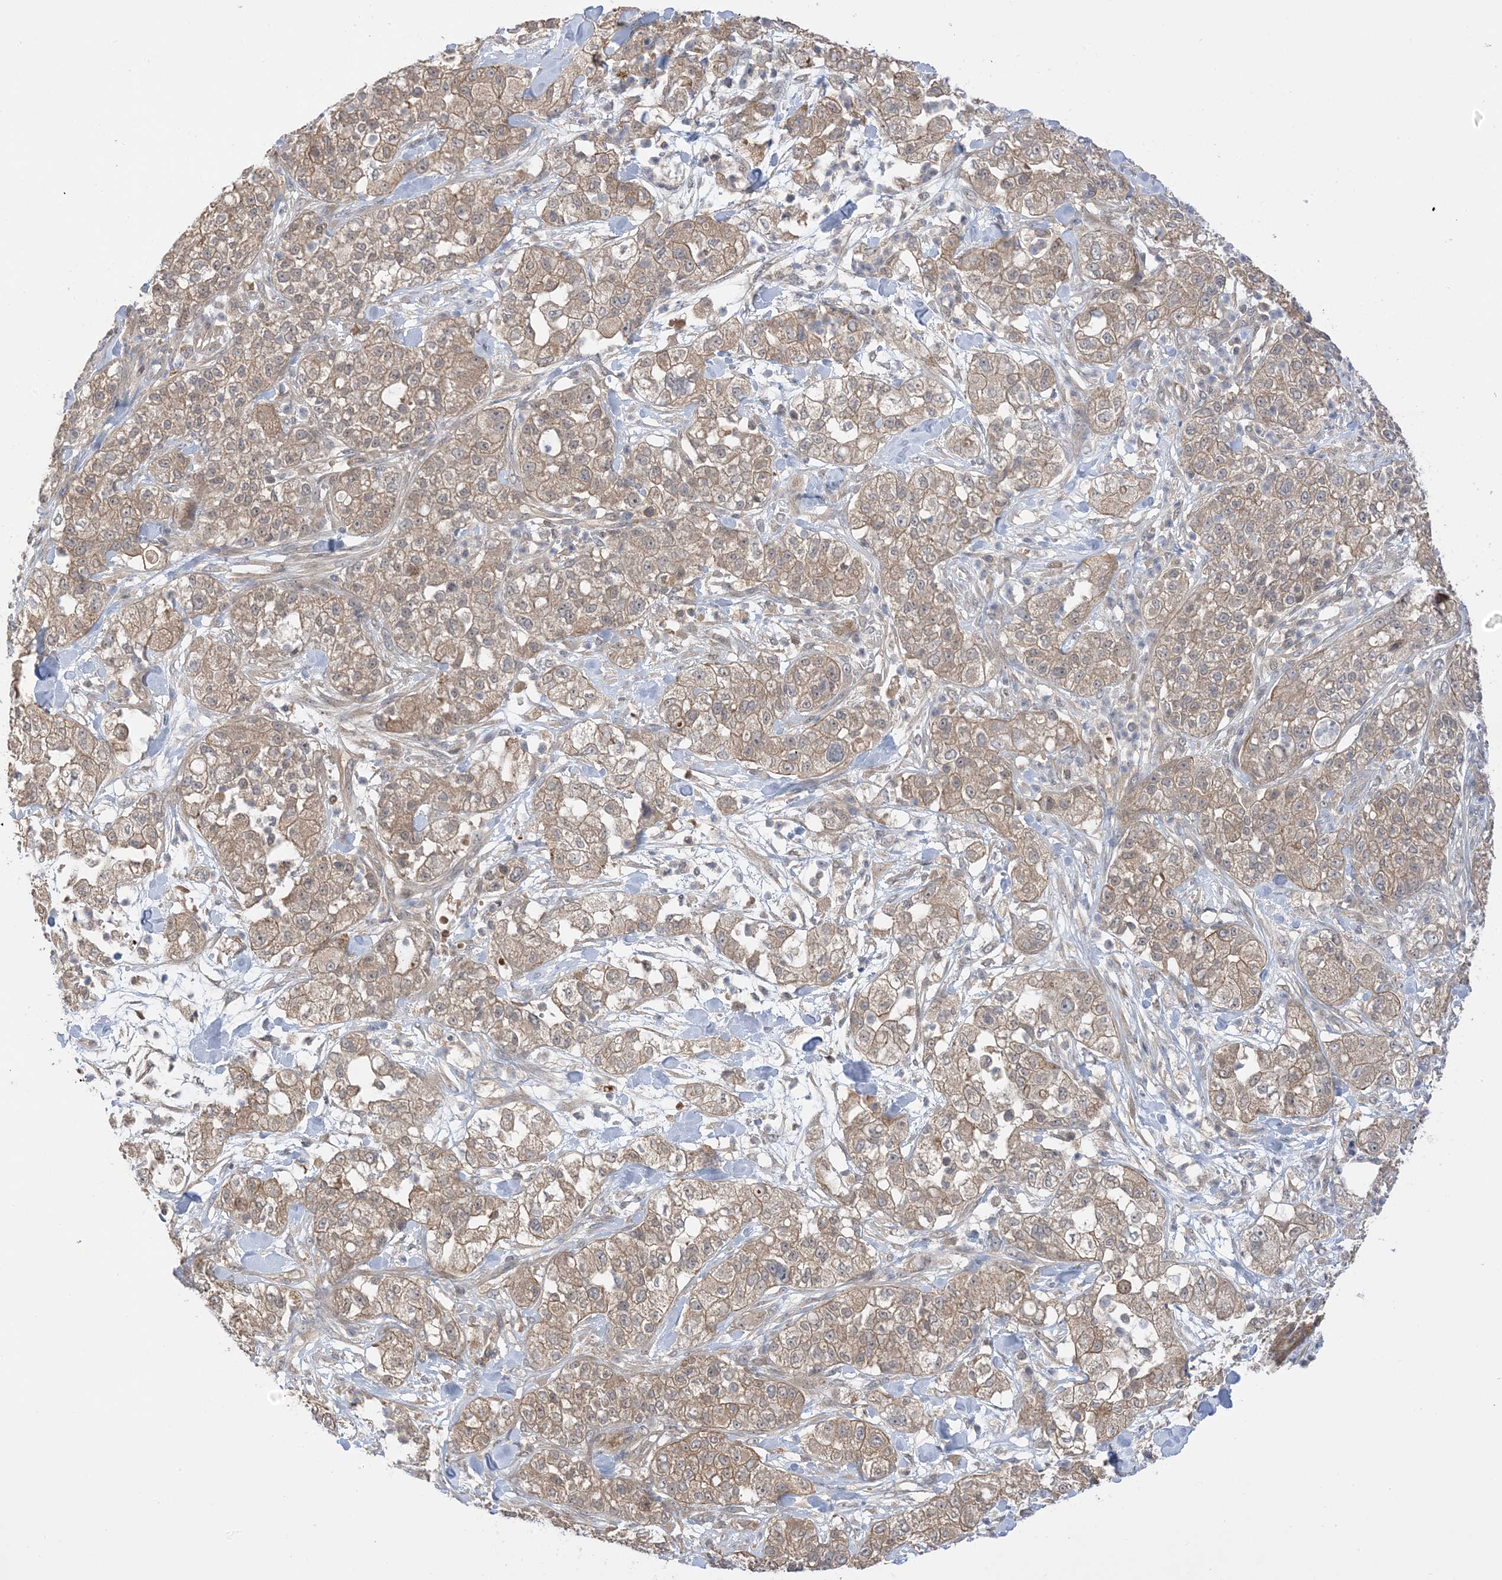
{"staining": {"intensity": "moderate", "quantity": ">75%", "location": "cytoplasmic/membranous"}, "tissue": "pancreatic cancer", "cell_type": "Tumor cells", "image_type": "cancer", "snomed": [{"axis": "morphology", "description": "Adenocarcinoma, NOS"}, {"axis": "topography", "description": "Pancreas"}], "caption": "The immunohistochemical stain shows moderate cytoplasmic/membranous staining in tumor cells of pancreatic cancer tissue. The staining is performed using DAB (3,3'-diaminobenzidine) brown chromogen to label protein expression. The nuclei are counter-stained blue using hematoxylin.", "gene": "WDR26", "patient": {"sex": "female", "age": 78}}